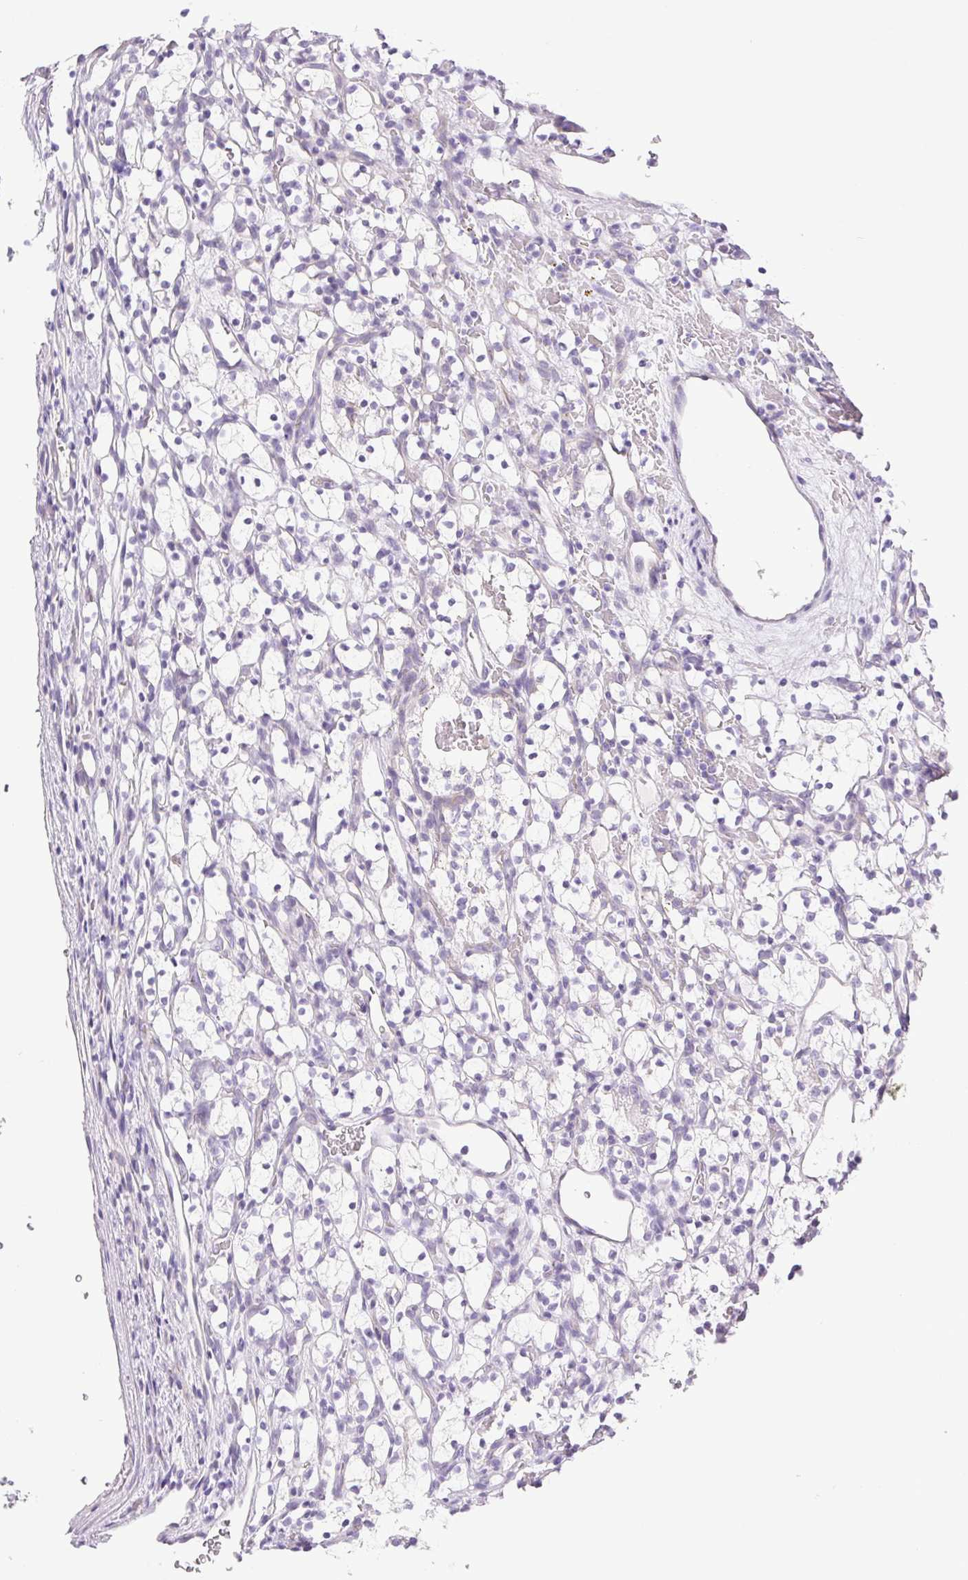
{"staining": {"intensity": "negative", "quantity": "none", "location": "none"}, "tissue": "renal cancer", "cell_type": "Tumor cells", "image_type": "cancer", "snomed": [{"axis": "morphology", "description": "Adenocarcinoma, NOS"}, {"axis": "topography", "description": "Kidney"}], "caption": "A high-resolution histopathology image shows IHC staining of renal adenocarcinoma, which shows no significant expression in tumor cells.", "gene": "PAPPA2", "patient": {"sex": "female", "age": 69}}